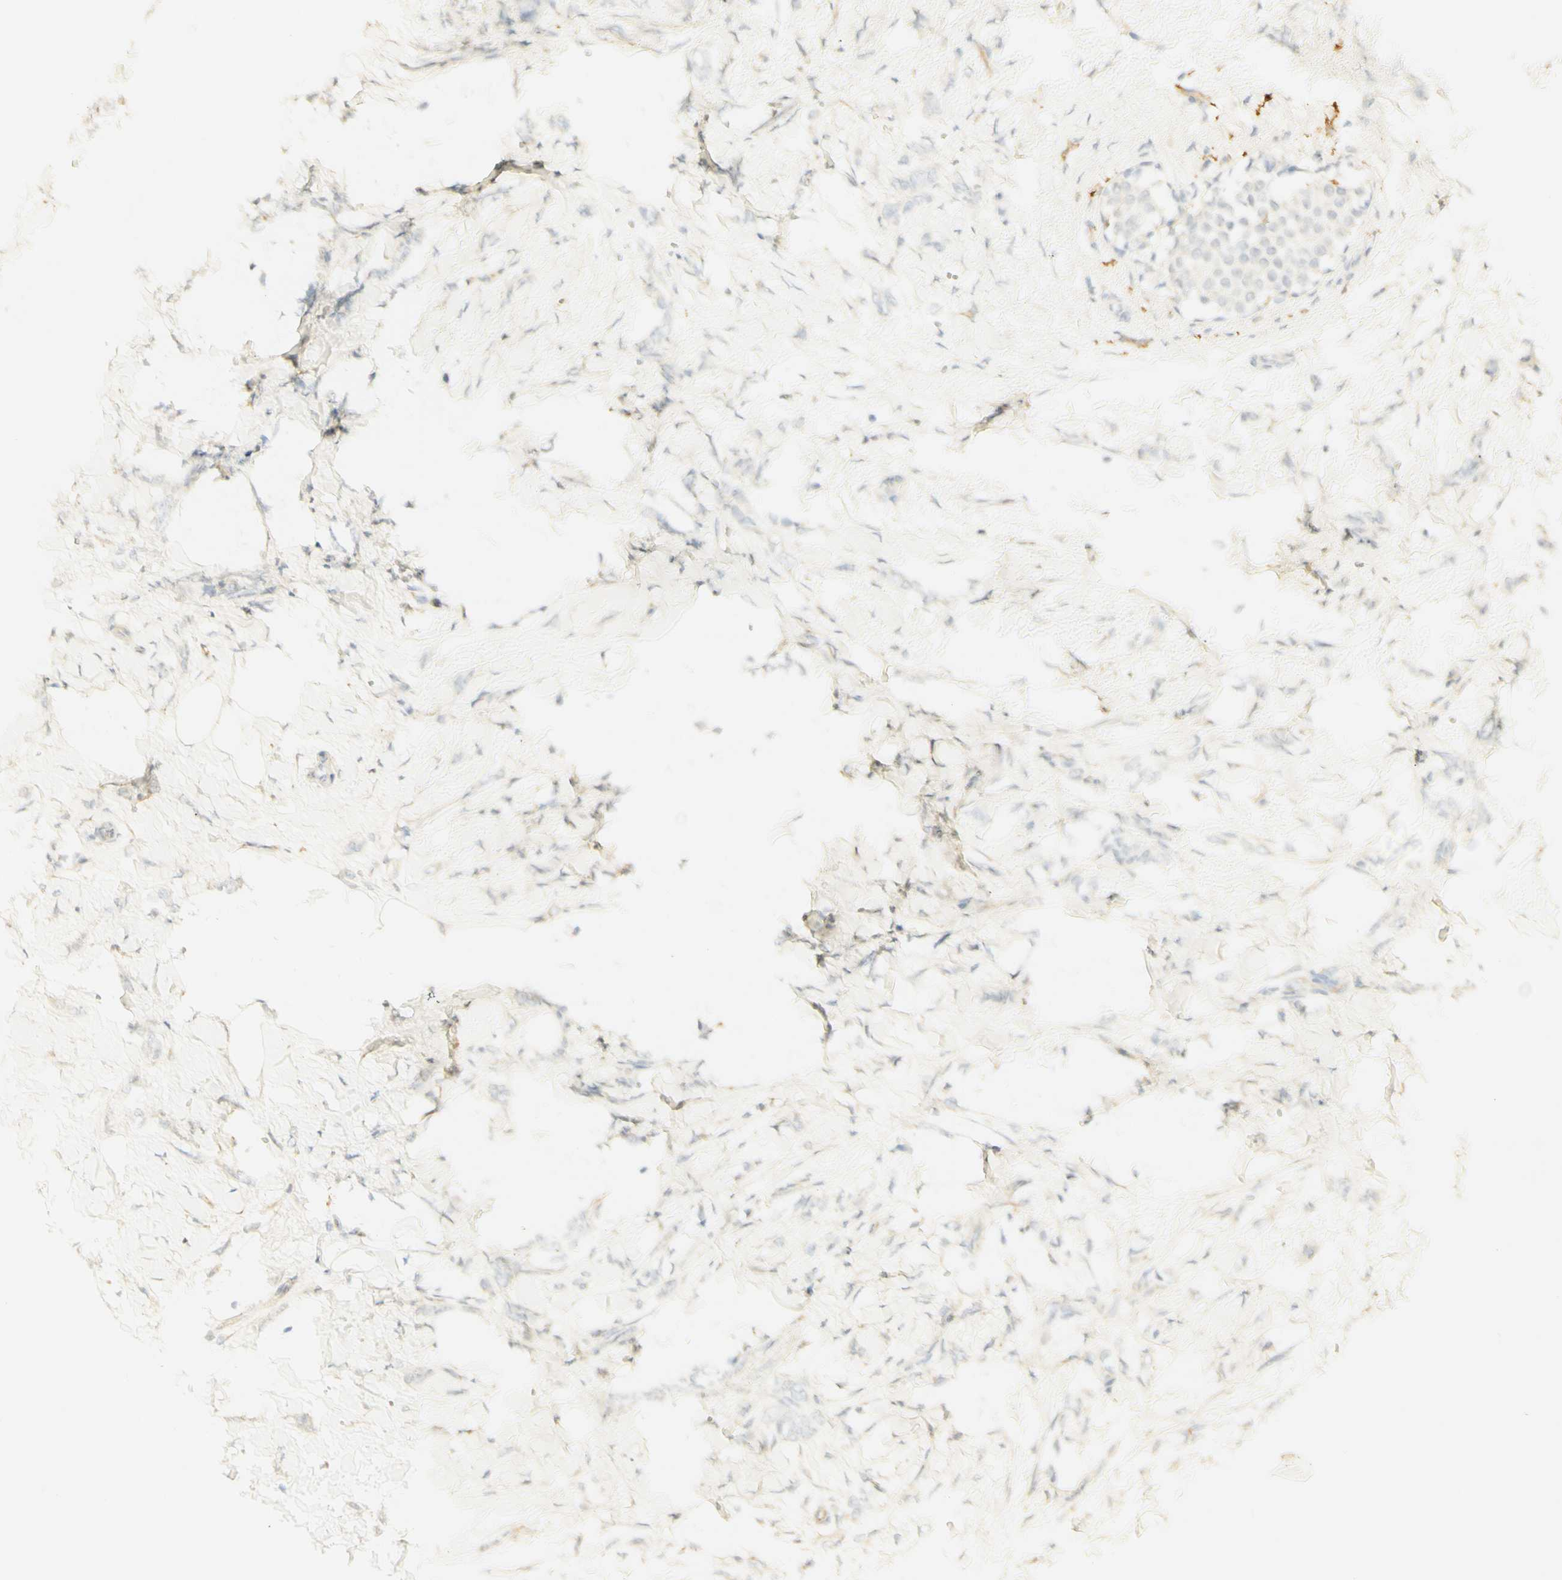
{"staining": {"intensity": "negative", "quantity": "none", "location": "none"}, "tissue": "breast cancer", "cell_type": "Tumor cells", "image_type": "cancer", "snomed": [{"axis": "morphology", "description": "Lobular carcinoma, in situ"}, {"axis": "morphology", "description": "Lobular carcinoma"}, {"axis": "topography", "description": "Breast"}], "caption": "DAB (3,3'-diaminobenzidine) immunohistochemical staining of human lobular carcinoma (breast) exhibits no significant staining in tumor cells.", "gene": "FCGRT", "patient": {"sex": "female", "age": 41}}